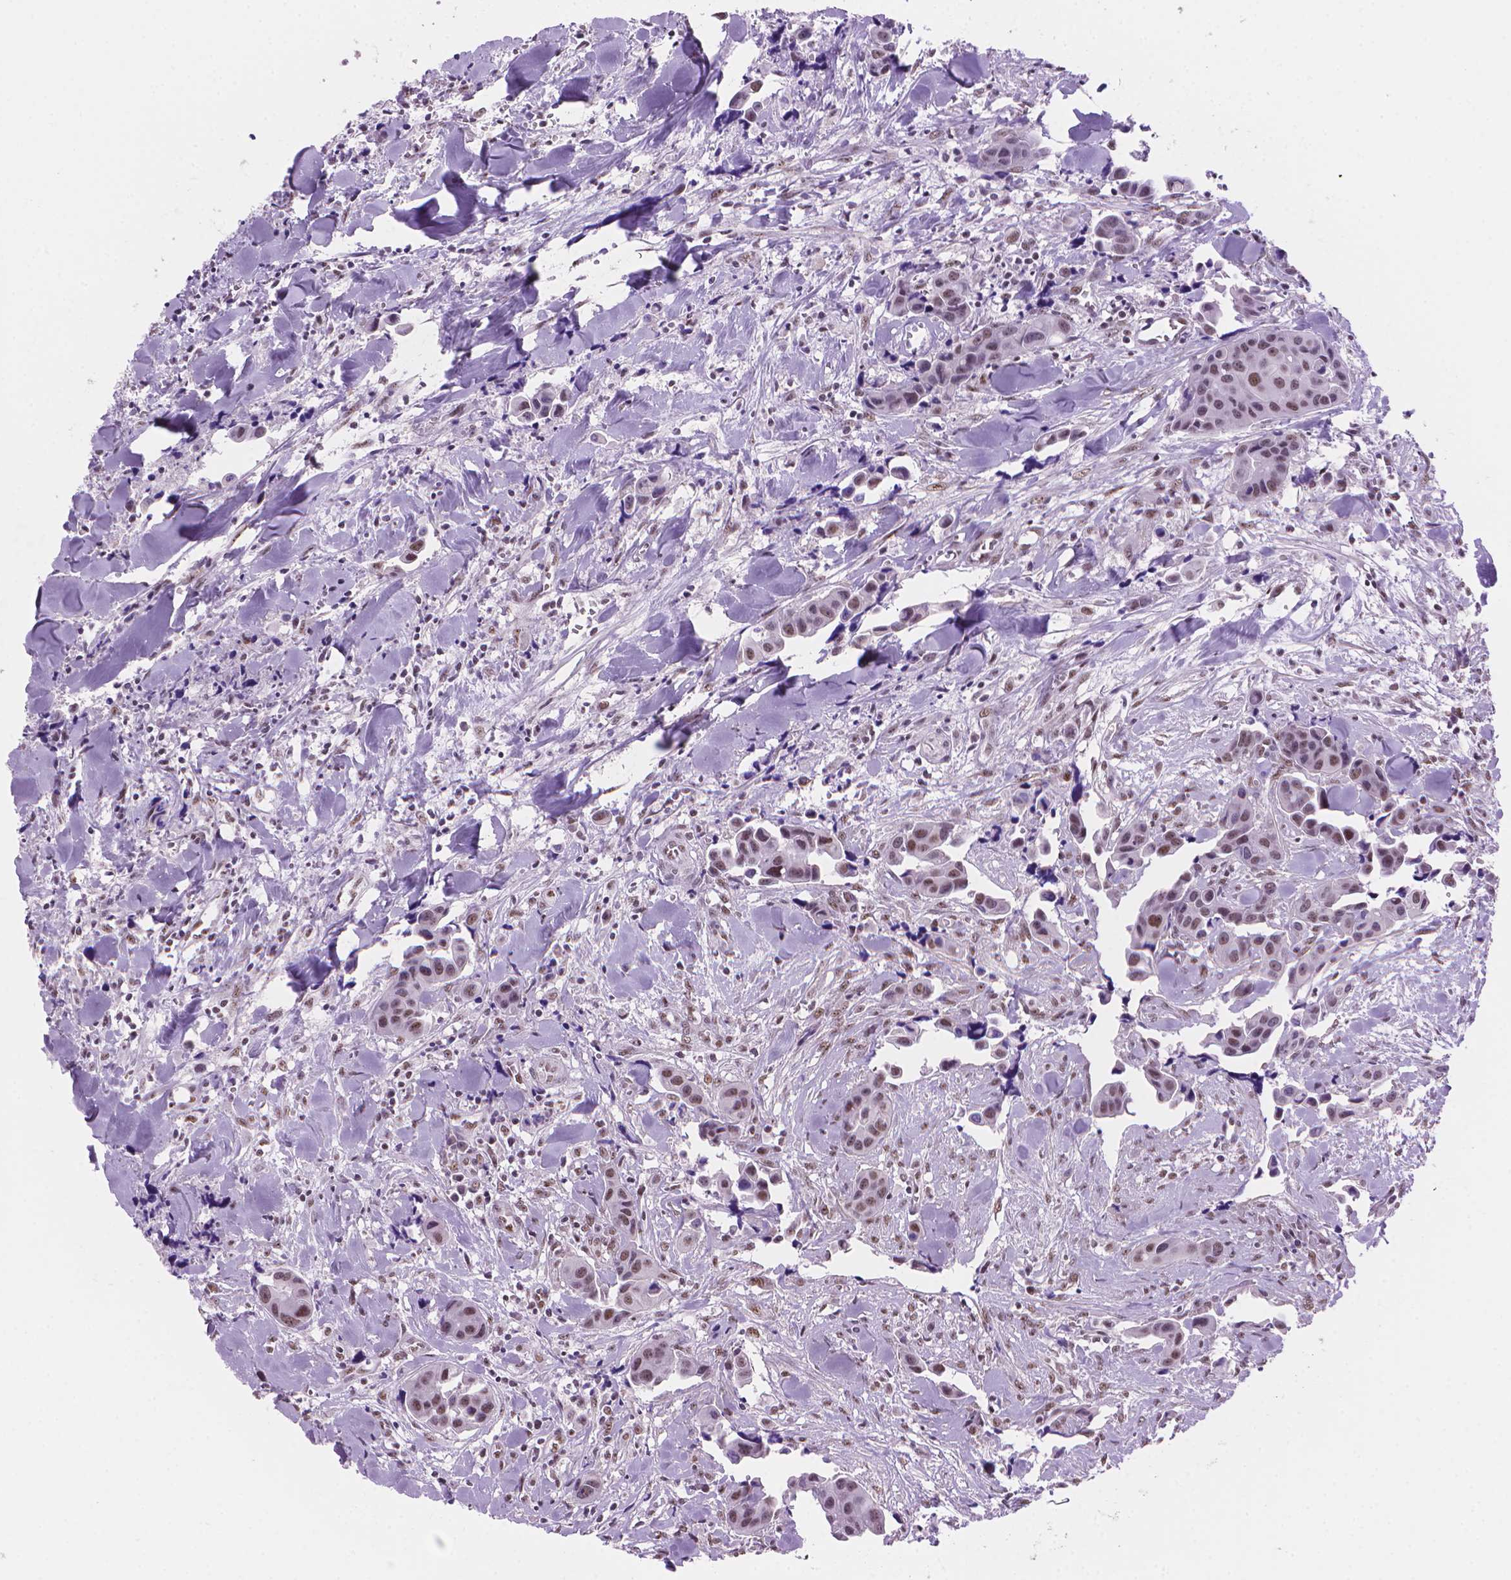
{"staining": {"intensity": "moderate", "quantity": ">75%", "location": "nuclear"}, "tissue": "head and neck cancer", "cell_type": "Tumor cells", "image_type": "cancer", "snomed": [{"axis": "morphology", "description": "Adenocarcinoma, NOS"}, {"axis": "topography", "description": "Head-Neck"}], "caption": "Adenocarcinoma (head and neck) stained with a brown dye displays moderate nuclear positive positivity in about >75% of tumor cells.", "gene": "UBN1", "patient": {"sex": "male", "age": 76}}